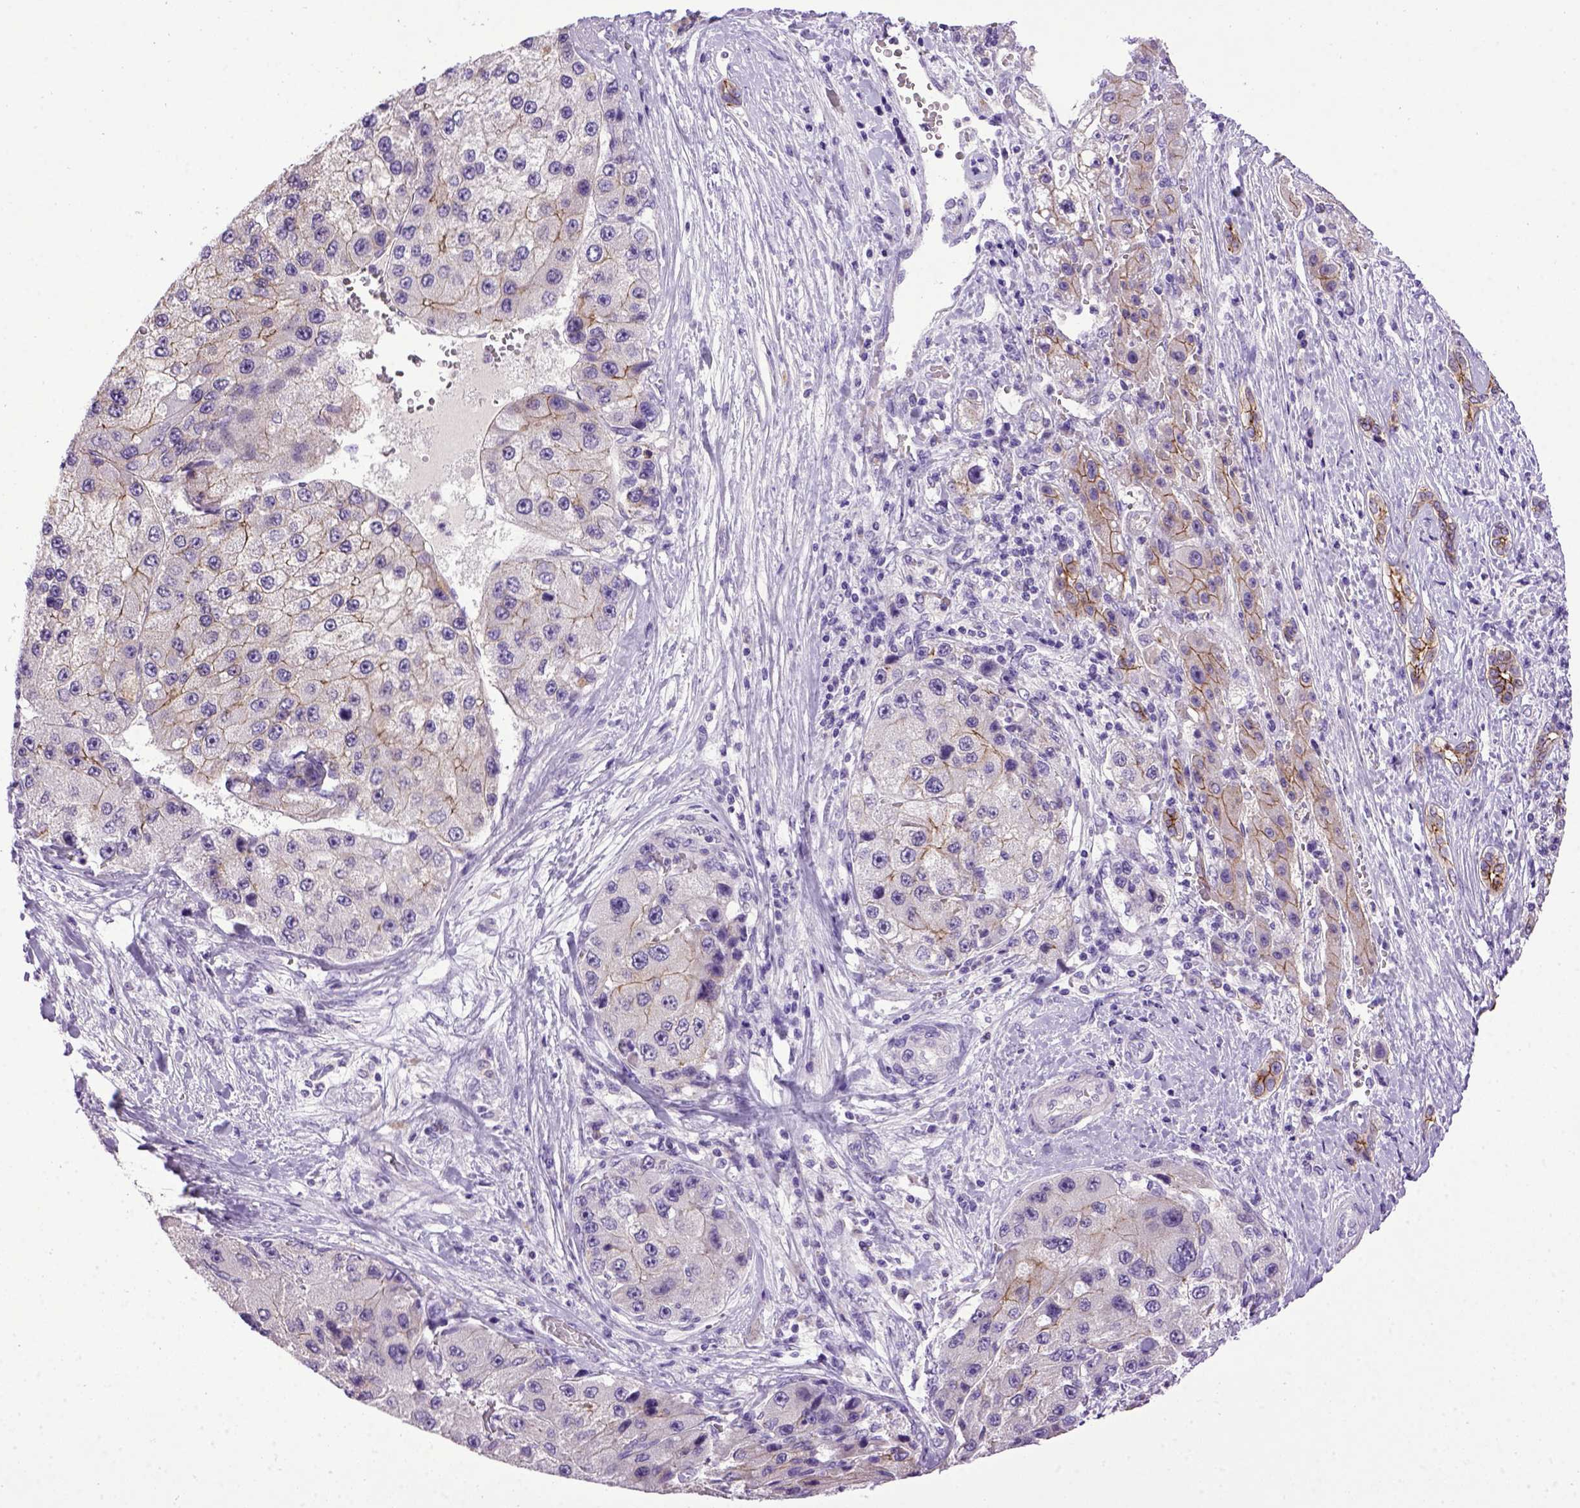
{"staining": {"intensity": "moderate", "quantity": "<25%", "location": "cytoplasmic/membranous"}, "tissue": "liver cancer", "cell_type": "Tumor cells", "image_type": "cancer", "snomed": [{"axis": "morphology", "description": "Carcinoma, Hepatocellular, NOS"}, {"axis": "topography", "description": "Liver"}], "caption": "IHC of liver hepatocellular carcinoma exhibits low levels of moderate cytoplasmic/membranous positivity in about <25% of tumor cells. (Stains: DAB in brown, nuclei in blue, Microscopy: brightfield microscopy at high magnification).", "gene": "CDH1", "patient": {"sex": "female", "age": 73}}